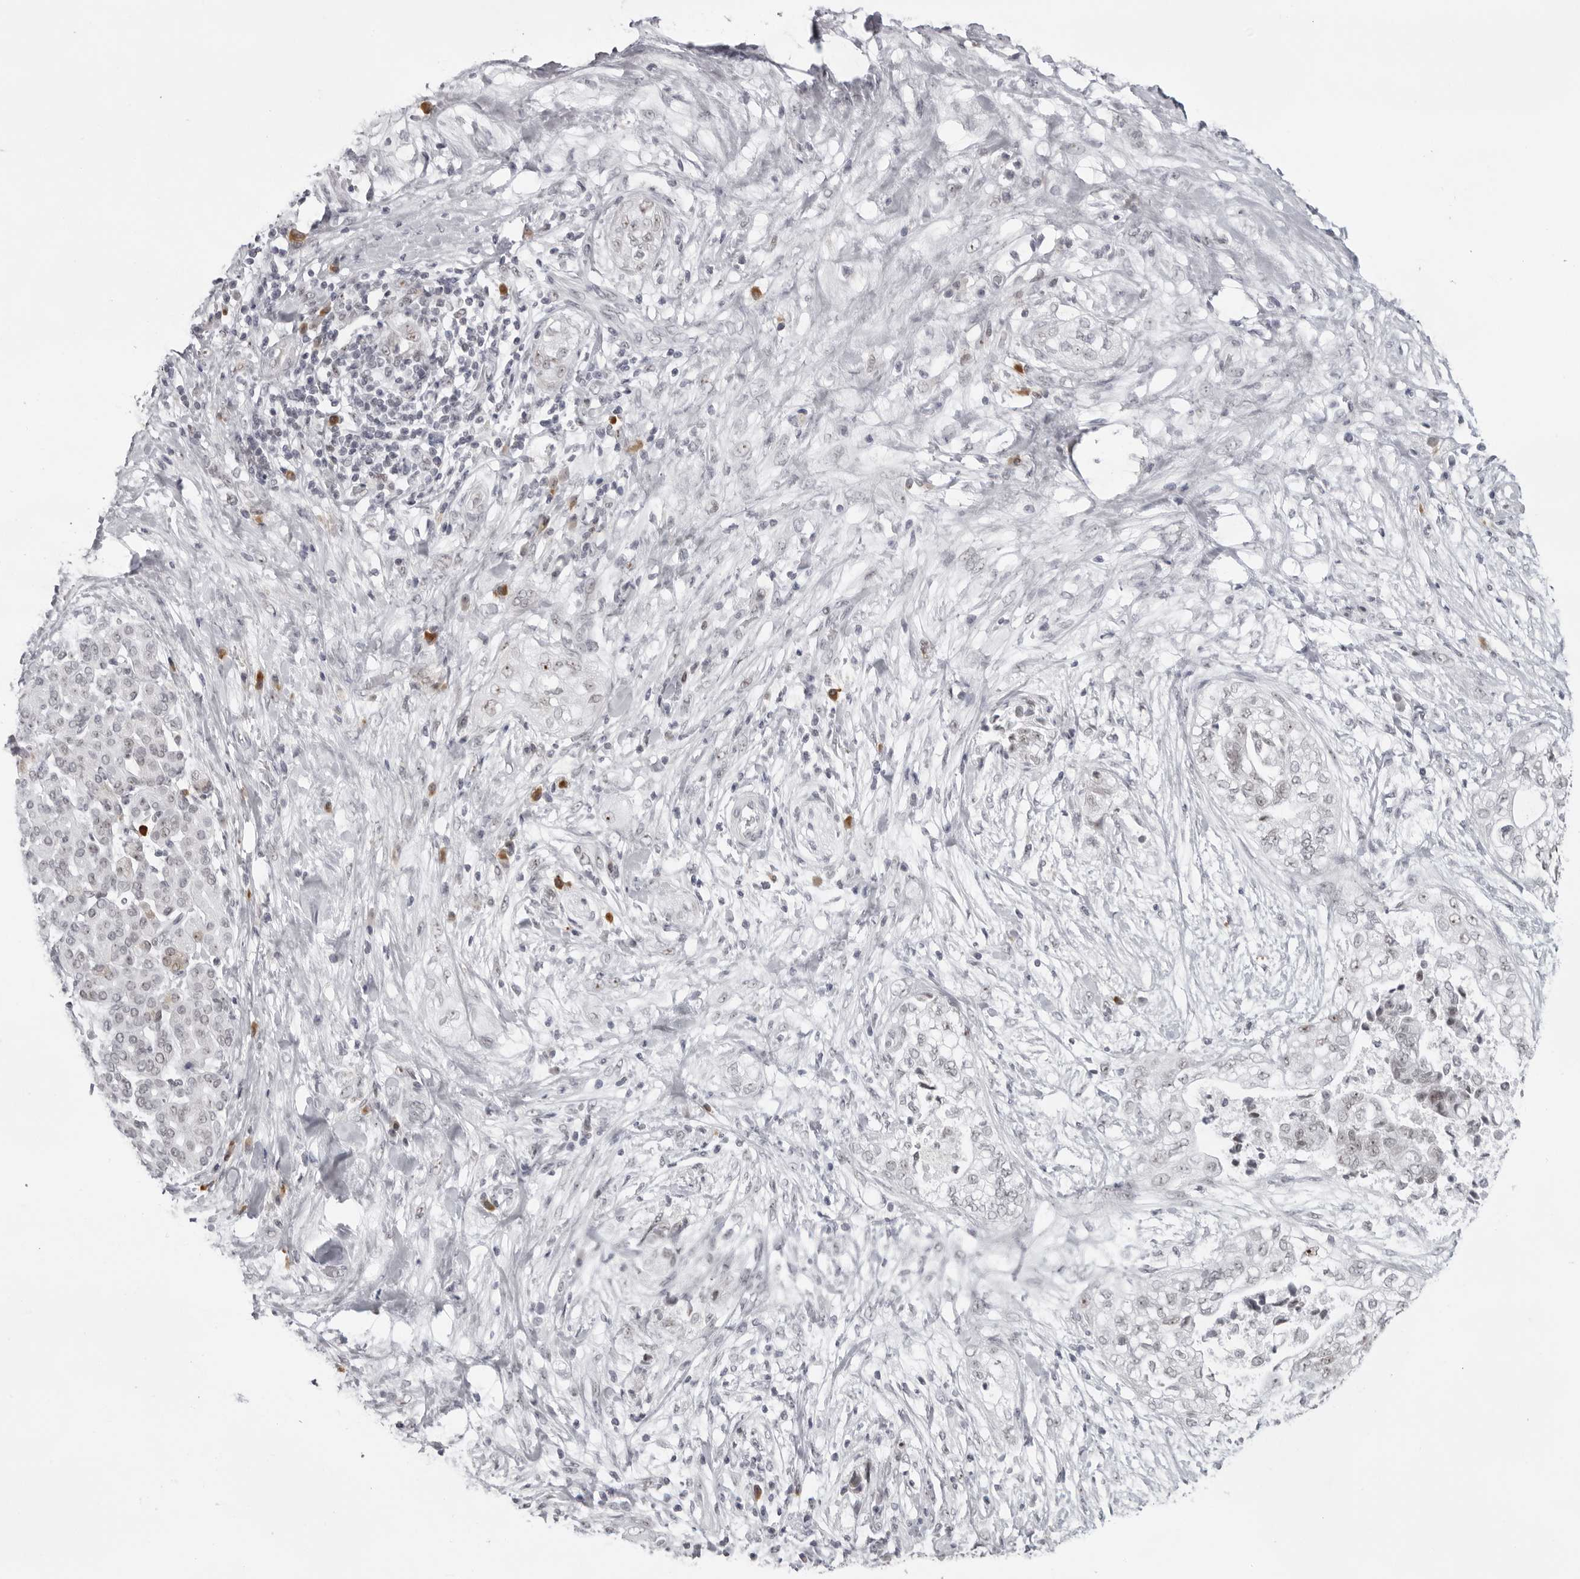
{"staining": {"intensity": "moderate", "quantity": "<25%", "location": "nuclear"}, "tissue": "pancreatic cancer", "cell_type": "Tumor cells", "image_type": "cancer", "snomed": [{"axis": "morphology", "description": "Adenocarcinoma, NOS"}, {"axis": "topography", "description": "Pancreas"}], "caption": "Immunohistochemical staining of adenocarcinoma (pancreatic) exhibits moderate nuclear protein staining in about <25% of tumor cells.", "gene": "EXOSC10", "patient": {"sex": "male", "age": 72}}